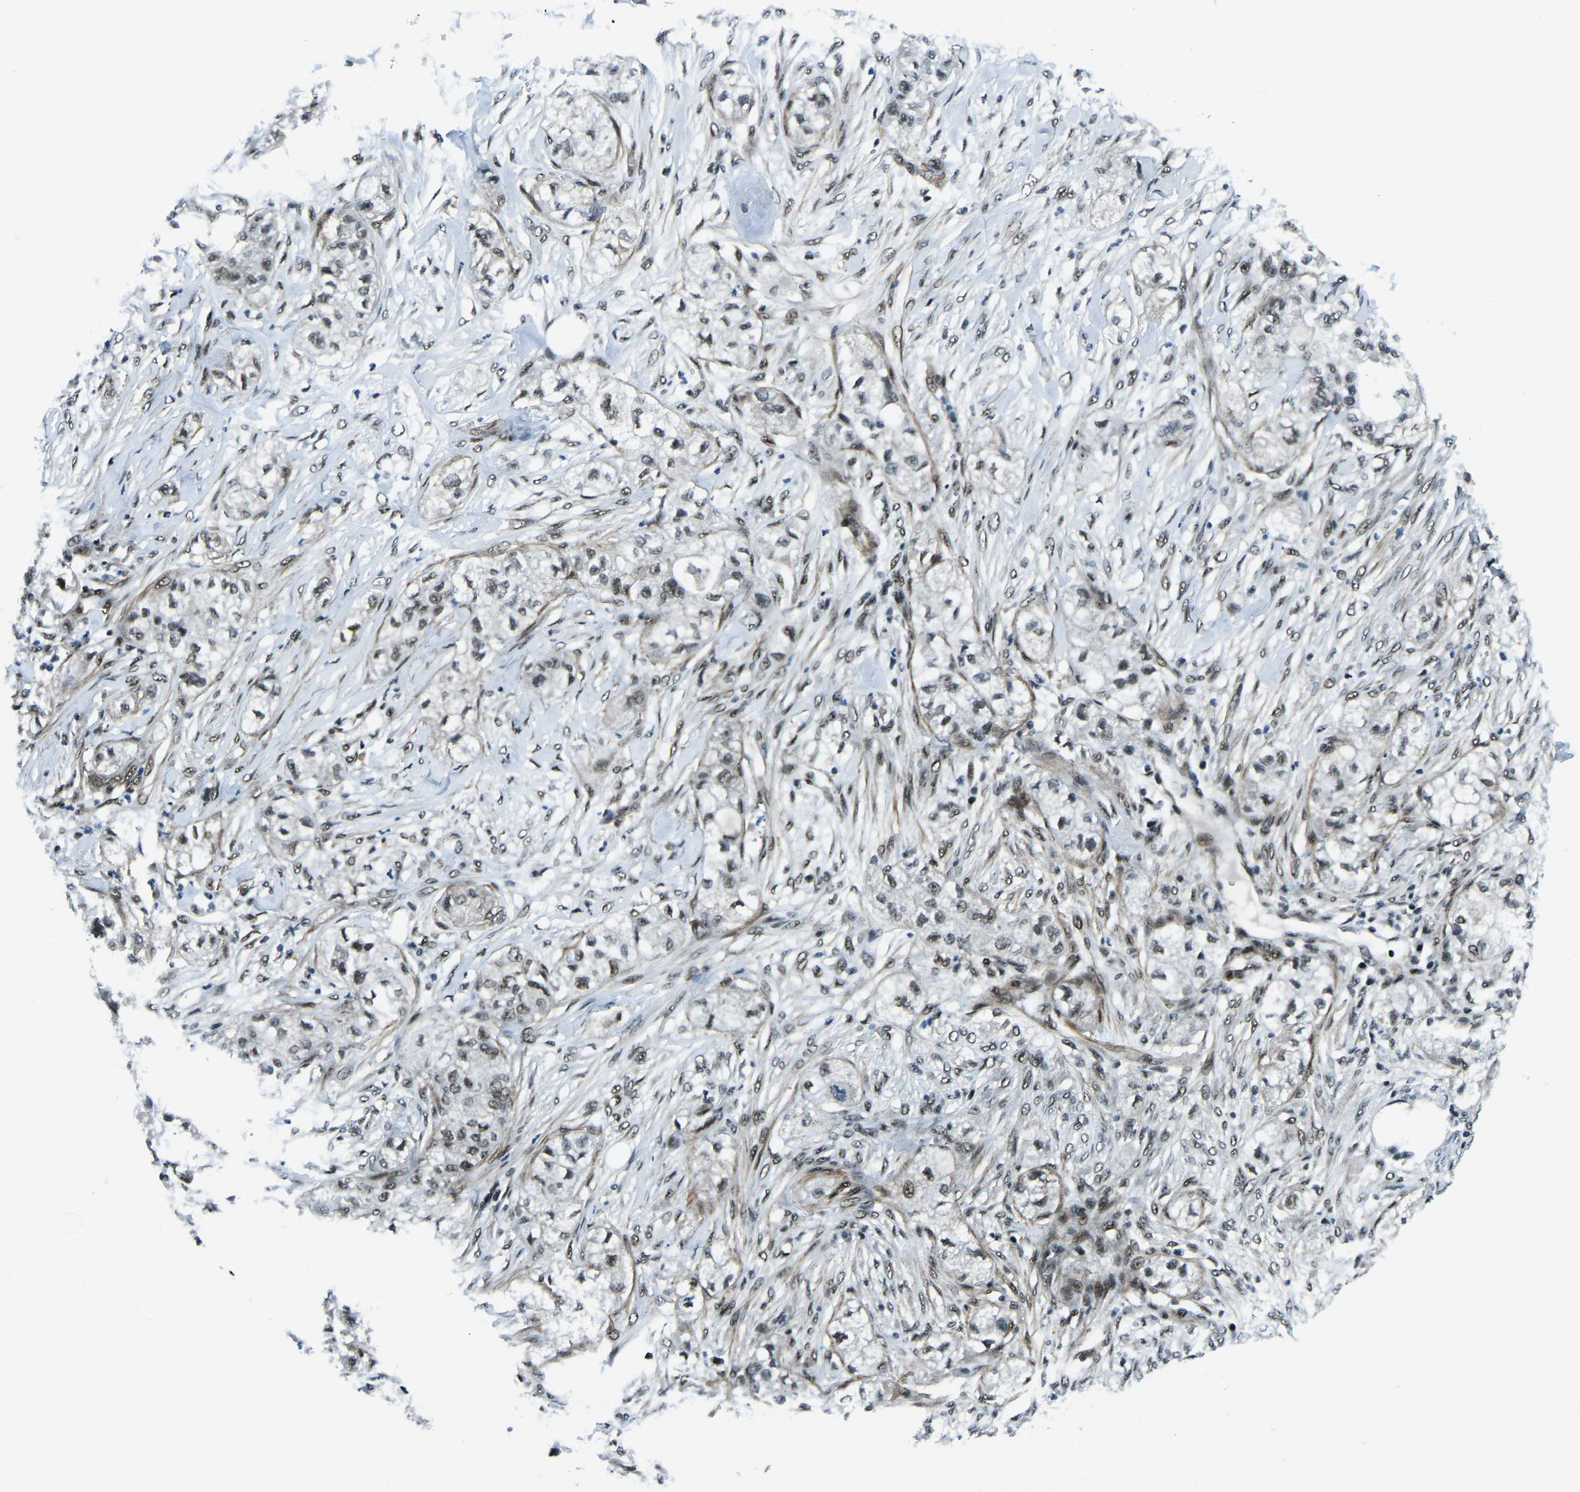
{"staining": {"intensity": "weak", "quantity": "25%-75%", "location": "nuclear"}, "tissue": "pancreatic cancer", "cell_type": "Tumor cells", "image_type": "cancer", "snomed": [{"axis": "morphology", "description": "Adenocarcinoma, NOS"}, {"axis": "topography", "description": "Pancreas"}], "caption": "Pancreatic cancer (adenocarcinoma) tissue shows weak nuclear staining in about 25%-75% of tumor cells, visualized by immunohistochemistry. (Brightfield microscopy of DAB IHC at high magnification).", "gene": "PRCC", "patient": {"sex": "female", "age": 78}}